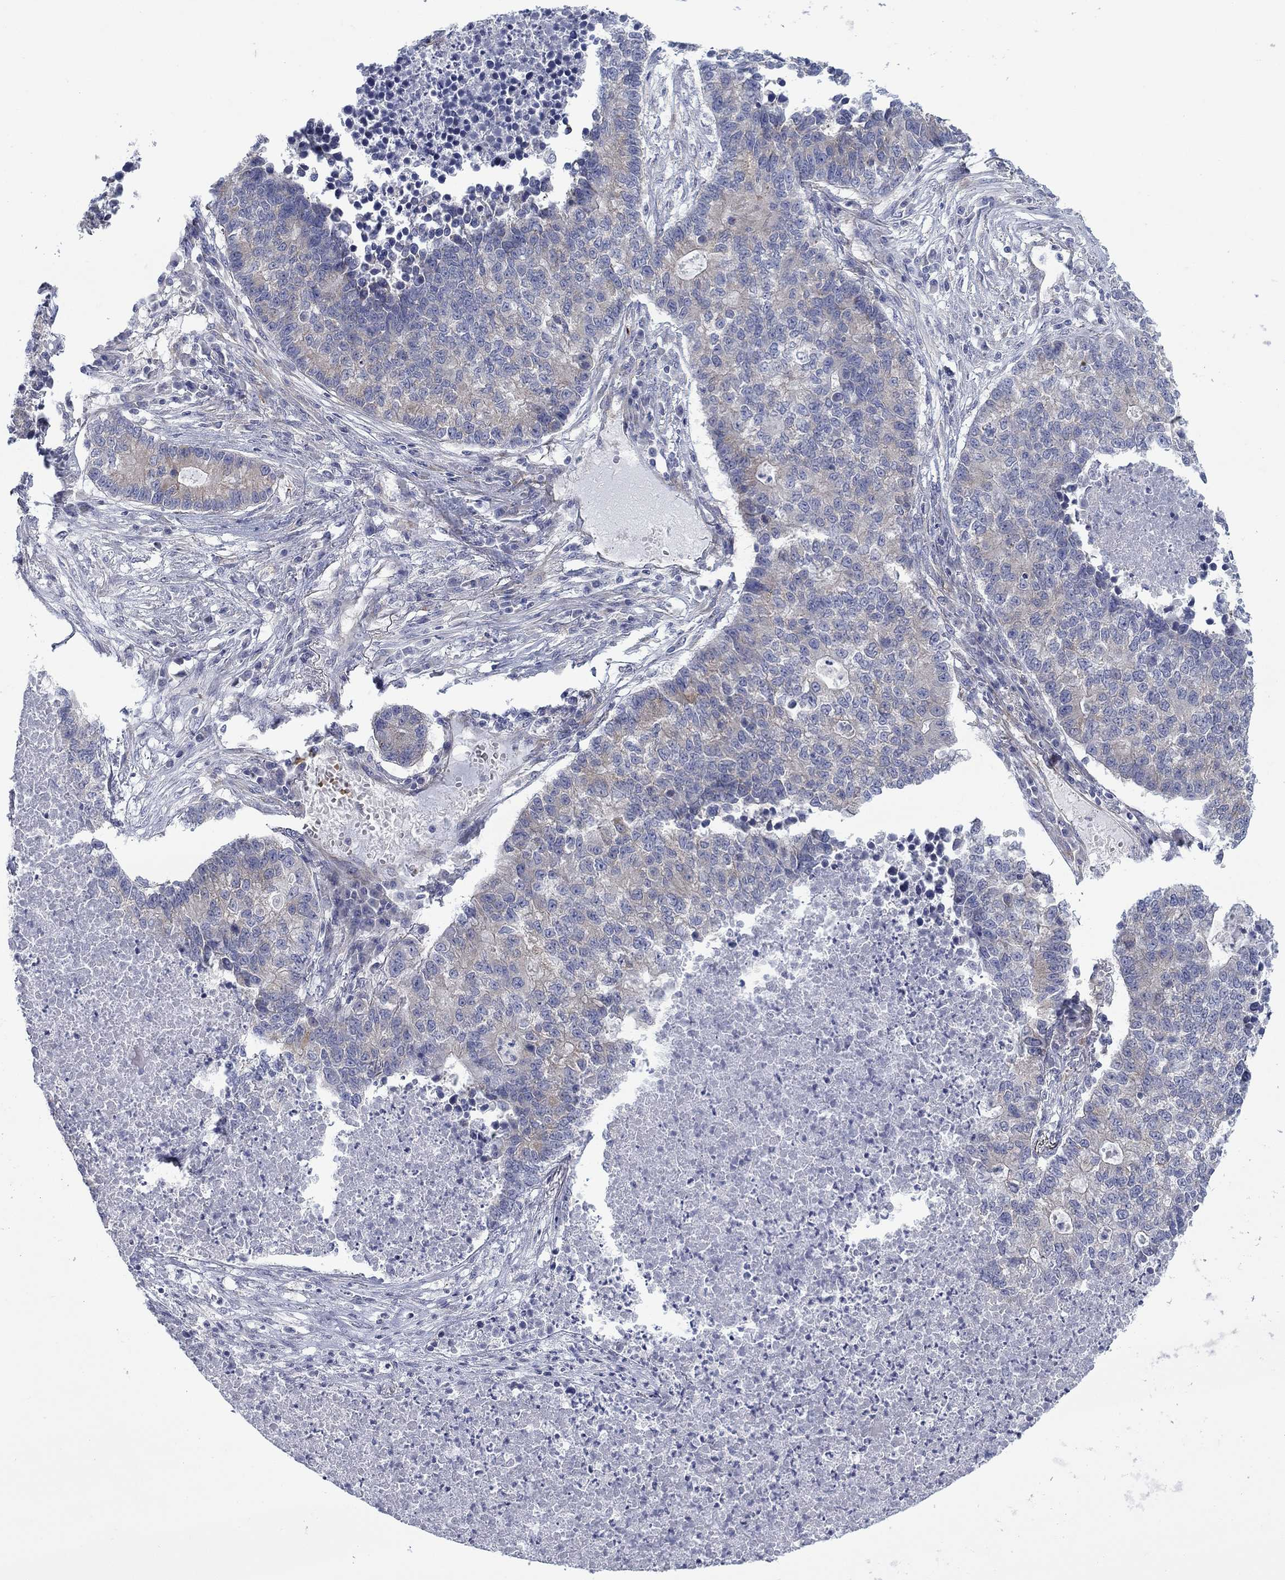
{"staining": {"intensity": "weak", "quantity": "<25%", "location": "cytoplasmic/membranous"}, "tissue": "lung cancer", "cell_type": "Tumor cells", "image_type": "cancer", "snomed": [{"axis": "morphology", "description": "Adenocarcinoma, NOS"}, {"axis": "topography", "description": "Lung"}], "caption": "IHC micrograph of neoplastic tissue: lung cancer (adenocarcinoma) stained with DAB (3,3'-diaminobenzidine) exhibits no significant protein positivity in tumor cells.", "gene": "FXR1", "patient": {"sex": "male", "age": 57}}